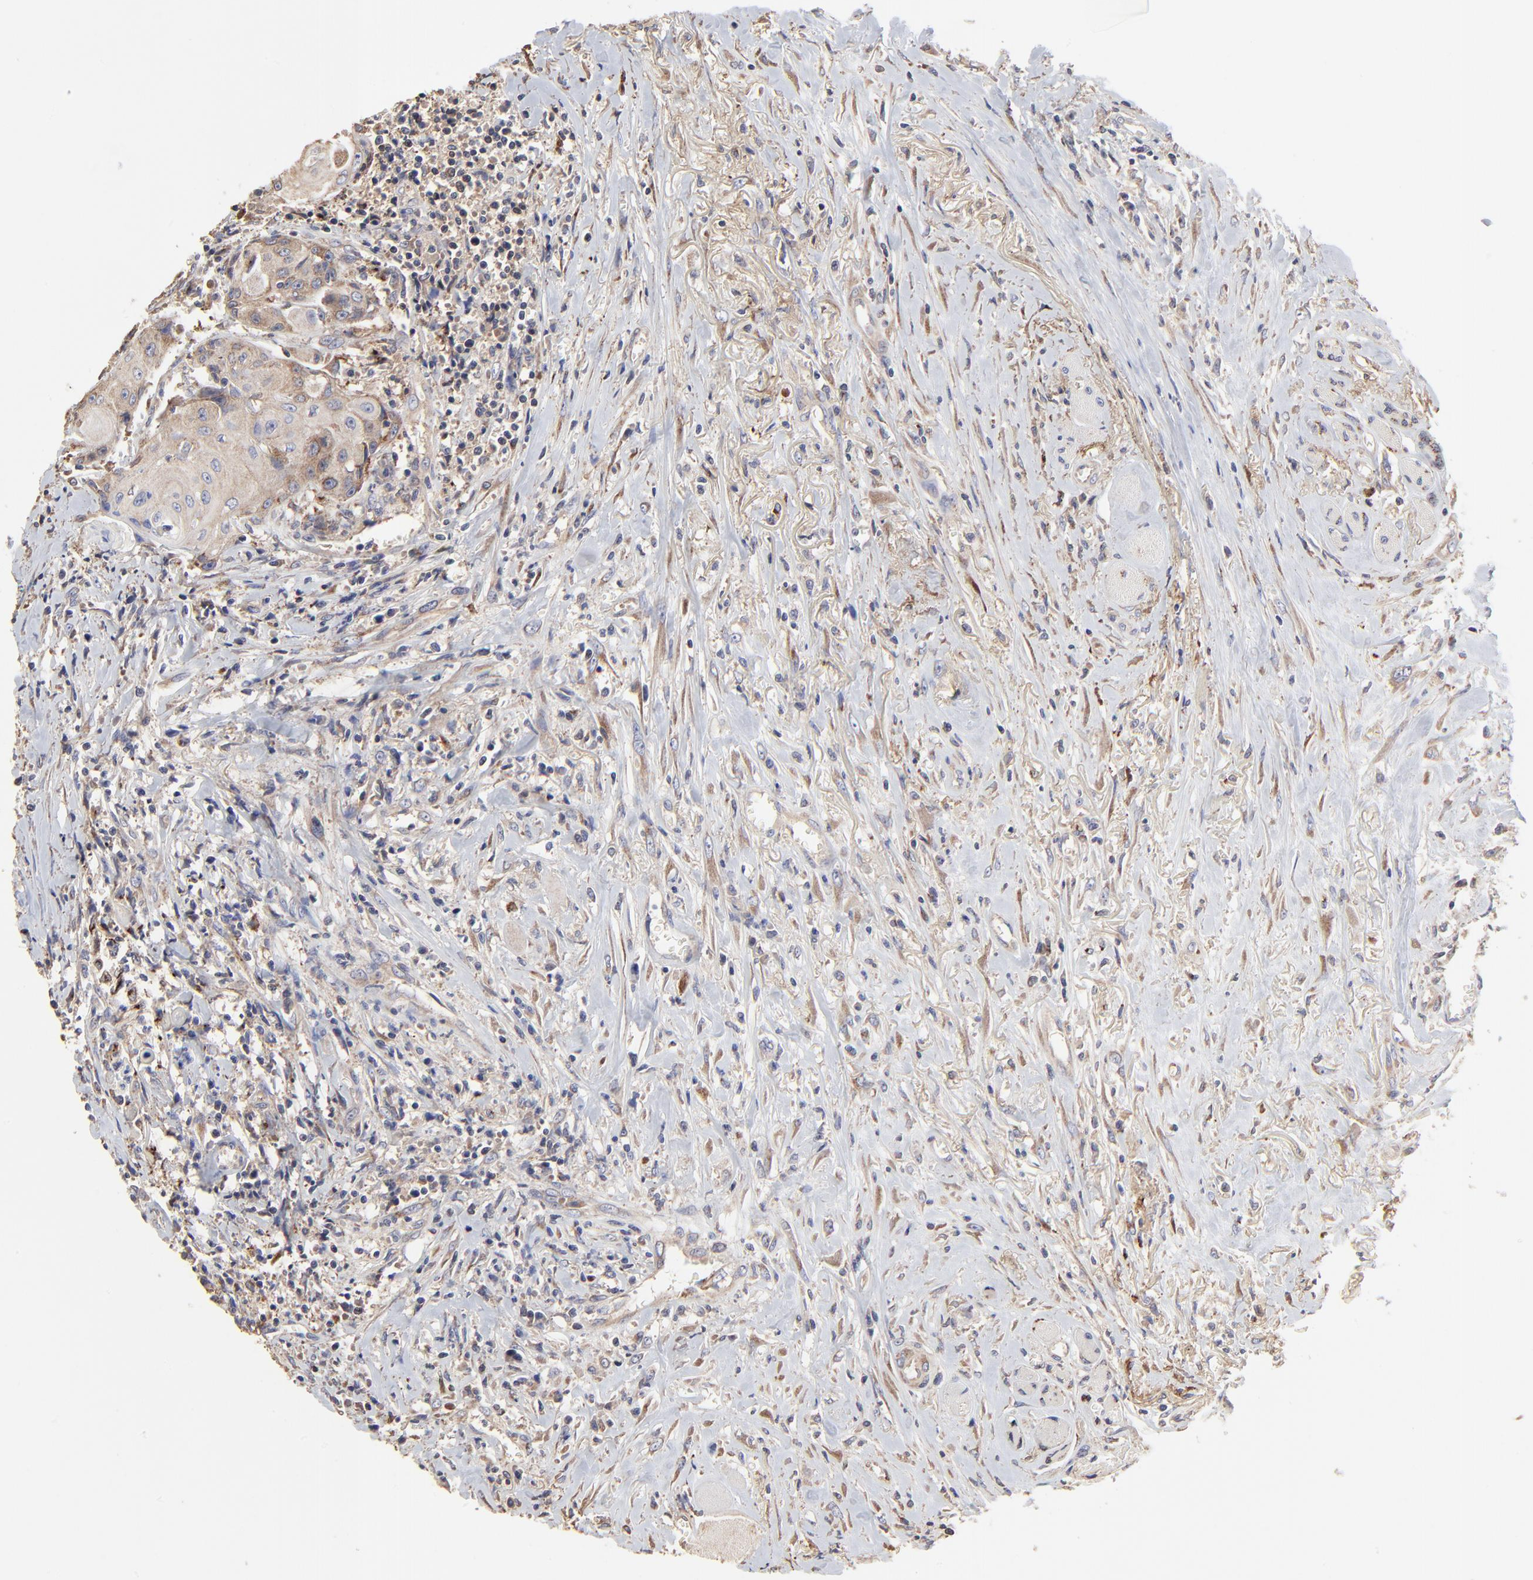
{"staining": {"intensity": "weak", "quantity": "25%-75%", "location": "cytoplasmic/membranous"}, "tissue": "head and neck cancer", "cell_type": "Tumor cells", "image_type": "cancer", "snomed": [{"axis": "morphology", "description": "Squamous cell carcinoma, NOS"}, {"axis": "topography", "description": "Oral tissue"}, {"axis": "topography", "description": "Head-Neck"}], "caption": "Immunohistochemistry of human squamous cell carcinoma (head and neck) demonstrates low levels of weak cytoplasmic/membranous expression in approximately 25%-75% of tumor cells.", "gene": "ELP2", "patient": {"sex": "female", "age": 82}}